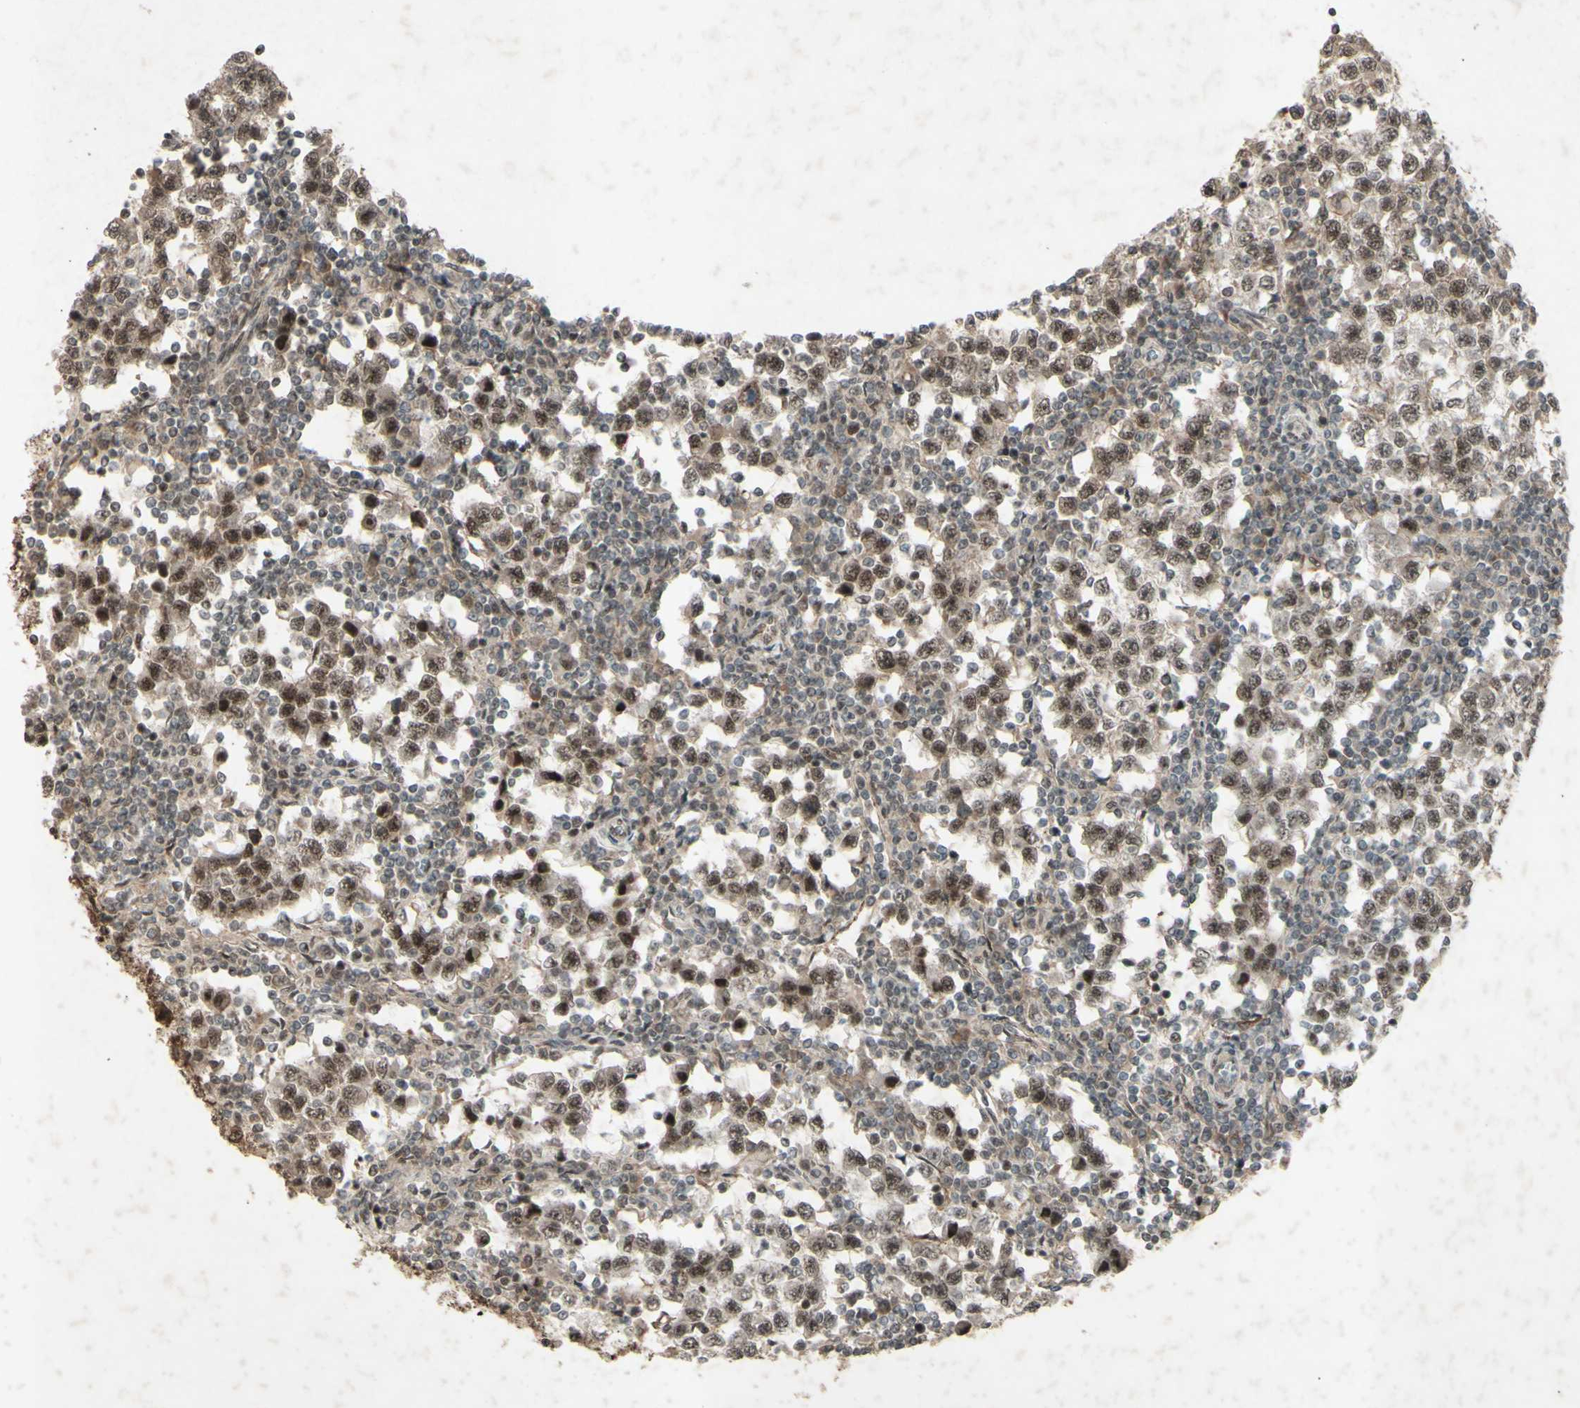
{"staining": {"intensity": "moderate", "quantity": ">75%", "location": "nuclear"}, "tissue": "testis cancer", "cell_type": "Tumor cells", "image_type": "cancer", "snomed": [{"axis": "morphology", "description": "Seminoma, NOS"}, {"axis": "topography", "description": "Testis"}], "caption": "Seminoma (testis) tissue displays moderate nuclear expression in approximately >75% of tumor cells, visualized by immunohistochemistry. Nuclei are stained in blue.", "gene": "SNW1", "patient": {"sex": "male", "age": 65}}